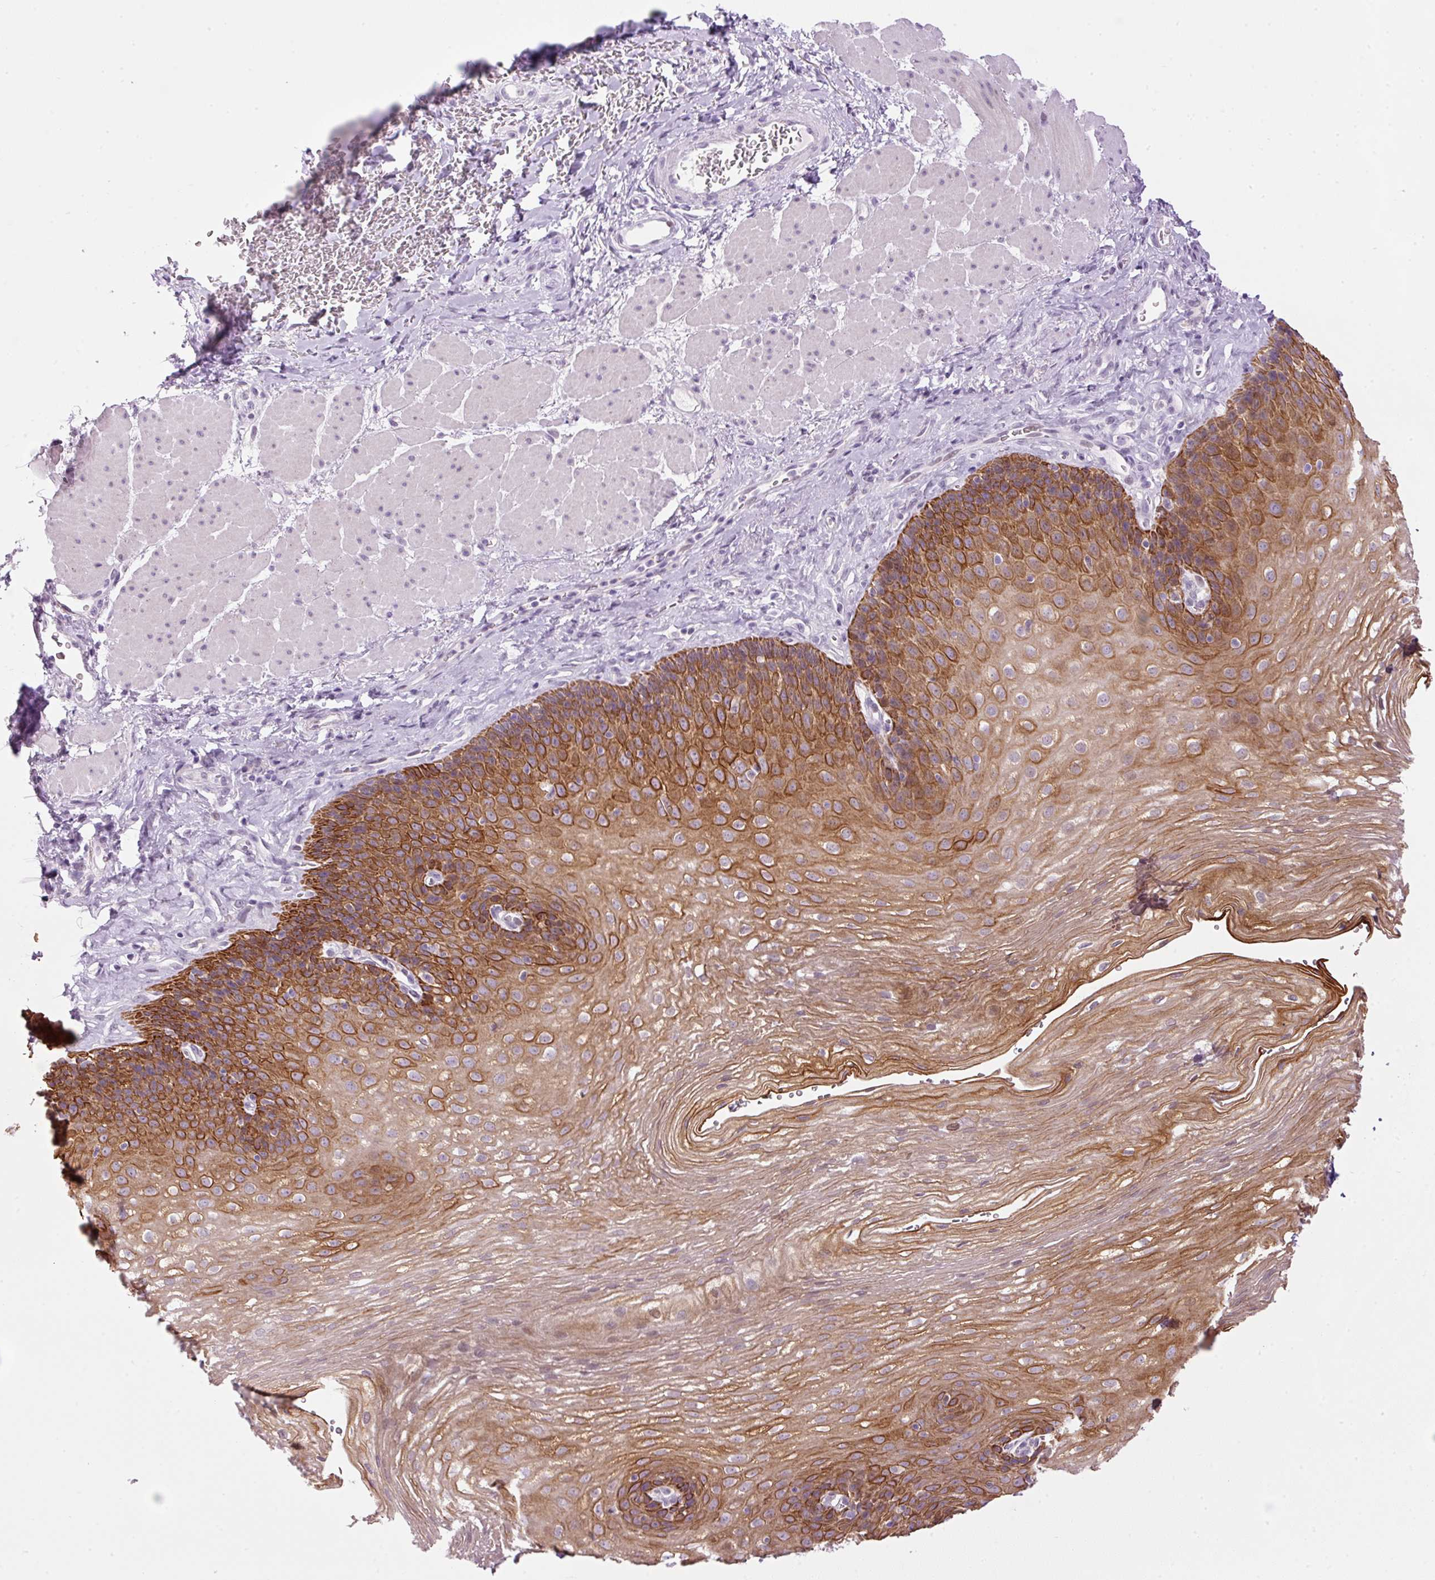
{"staining": {"intensity": "strong", "quantity": "25%-75%", "location": "cytoplasmic/membranous"}, "tissue": "esophagus", "cell_type": "Squamous epithelial cells", "image_type": "normal", "snomed": [{"axis": "morphology", "description": "Normal tissue, NOS"}, {"axis": "topography", "description": "Esophagus"}], "caption": "Benign esophagus was stained to show a protein in brown. There is high levels of strong cytoplasmic/membranous staining in approximately 25%-75% of squamous epithelial cells. Using DAB (brown) and hematoxylin (blue) stains, captured at high magnification using brightfield microscopy.", "gene": "SRC", "patient": {"sex": "female", "age": 66}}